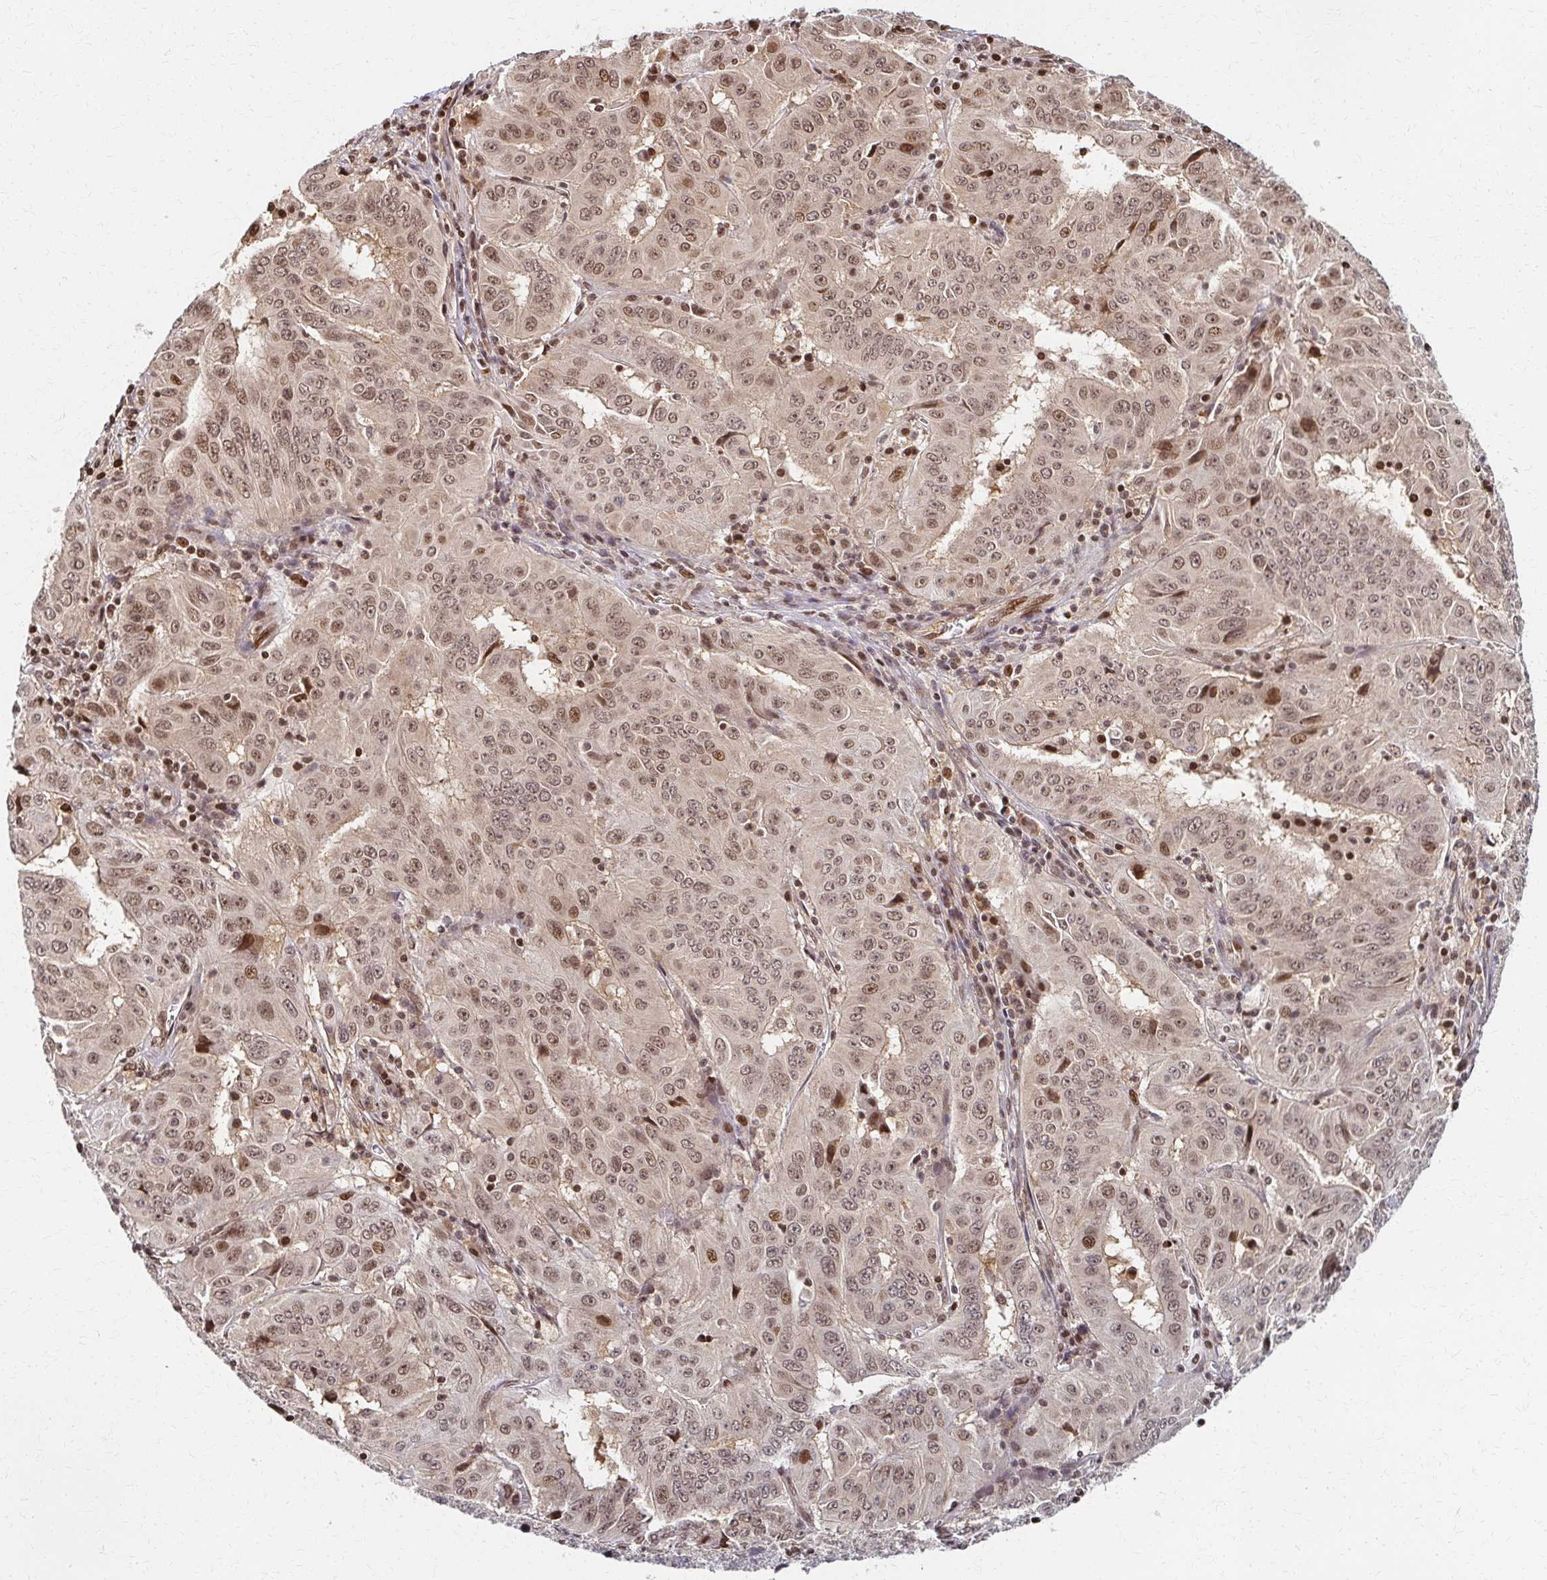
{"staining": {"intensity": "weak", "quantity": ">75%", "location": "nuclear"}, "tissue": "pancreatic cancer", "cell_type": "Tumor cells", "image_type": "cancer", "snomed": [{"axis": "morphology", "description": "Adenocarcinoma, NOS"}, {"axis": "topography", "description": "Pancreas"}], "caption": "Pancreatic cancer tissue displays weak nuclear positivity in about >75% of tumor cells", "gene": "PSMD7", "patient": {"sex": "male", "age": 63}}